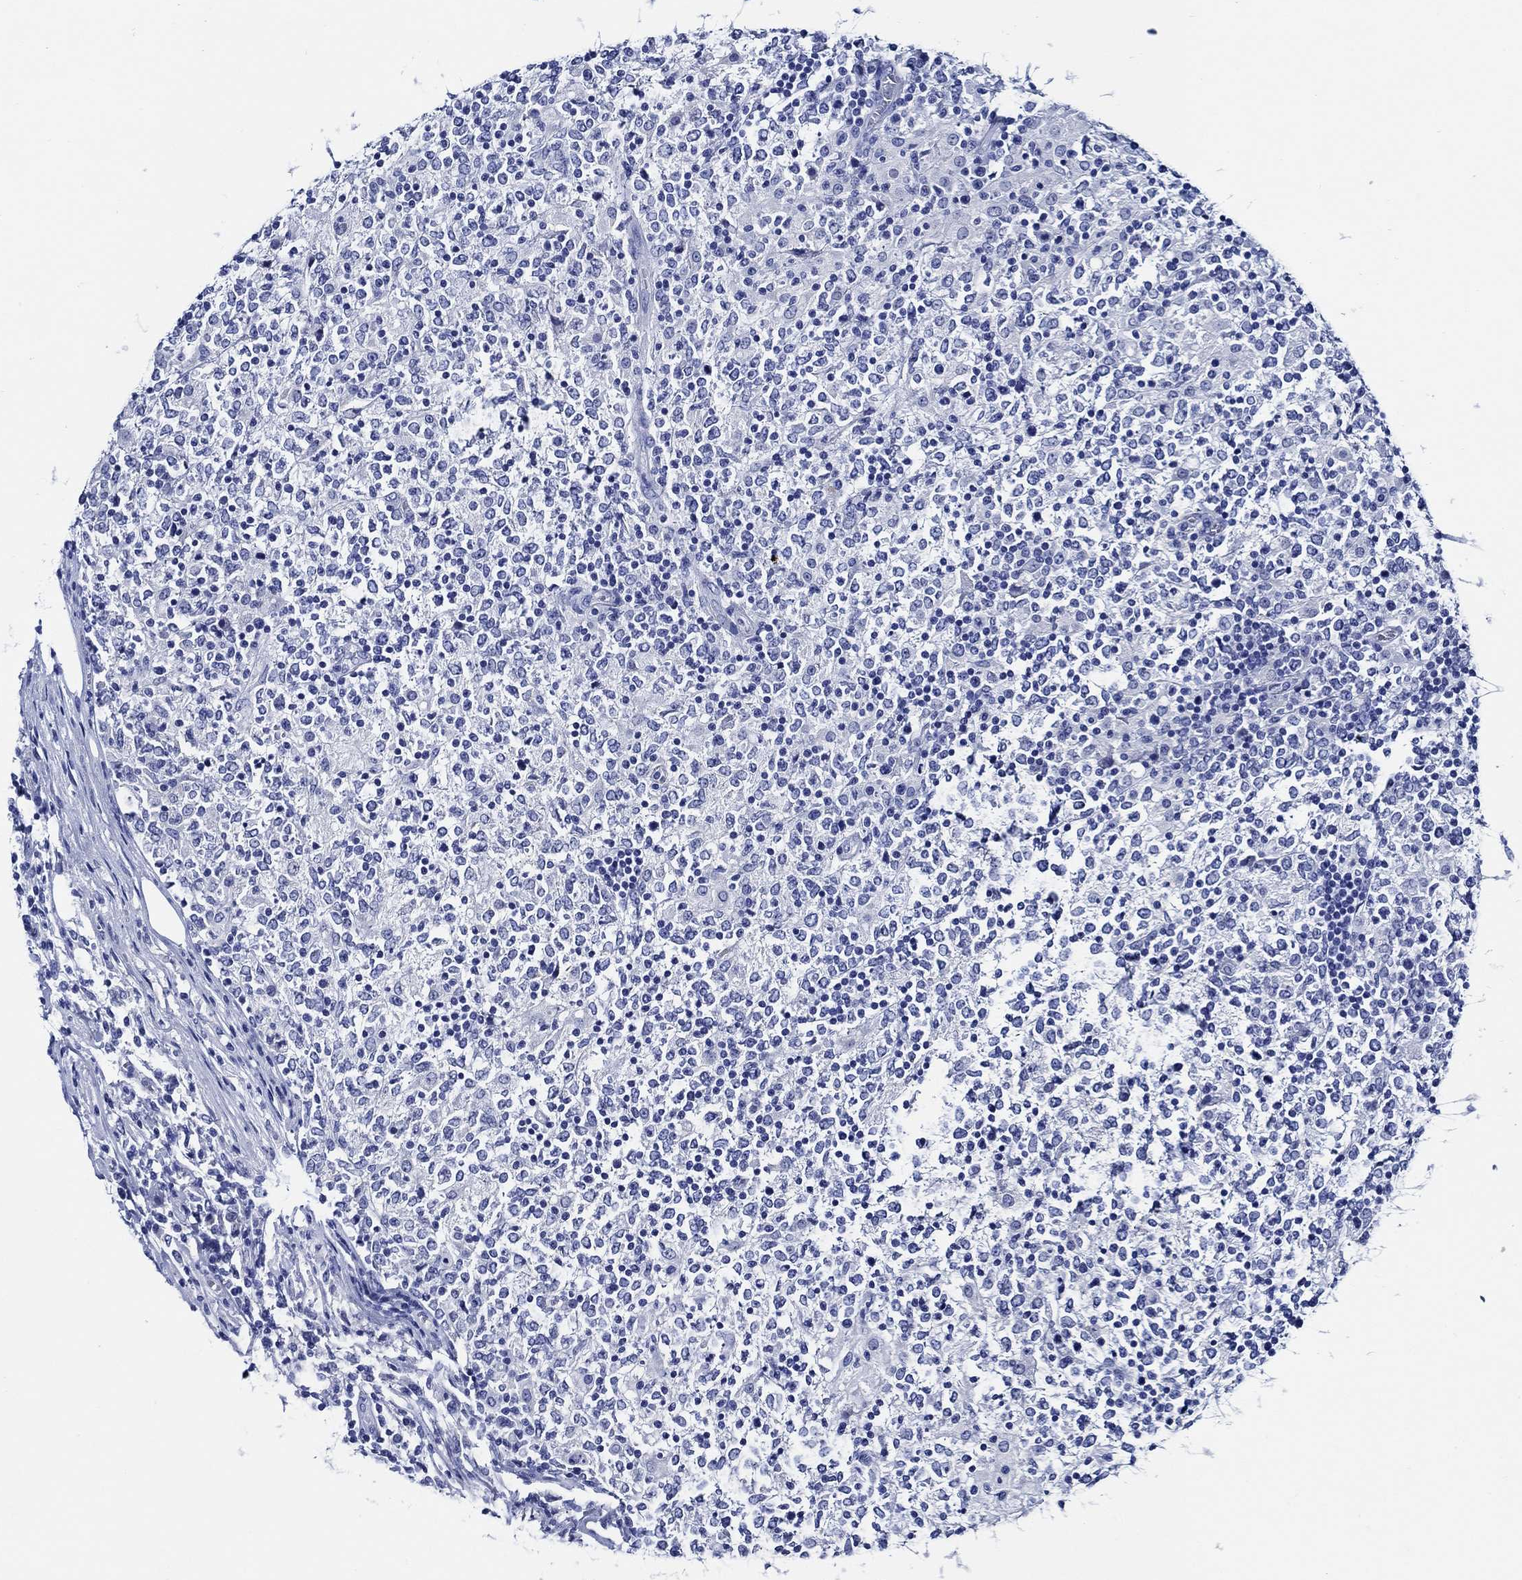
{"staining": {"intensity": "negative", "quantity": "none", "location": "none"}, "tissue": "lymphoma", "cell_type": "Tumor cells", "image_type": "cancer", "snomed": [{"axis": "morphology", "description": "Malignant lymphoma, non-Hodgkin's type, High grade"}, {"axis": "topography", "description": "Lymph node"}], "caption": "The image displays no staining of tumor cells in malignant lymphoma, non-Hodgkin's type (high-grade).", "gene": "WDR62", "patient": {"sex": "female", "age": 84}}